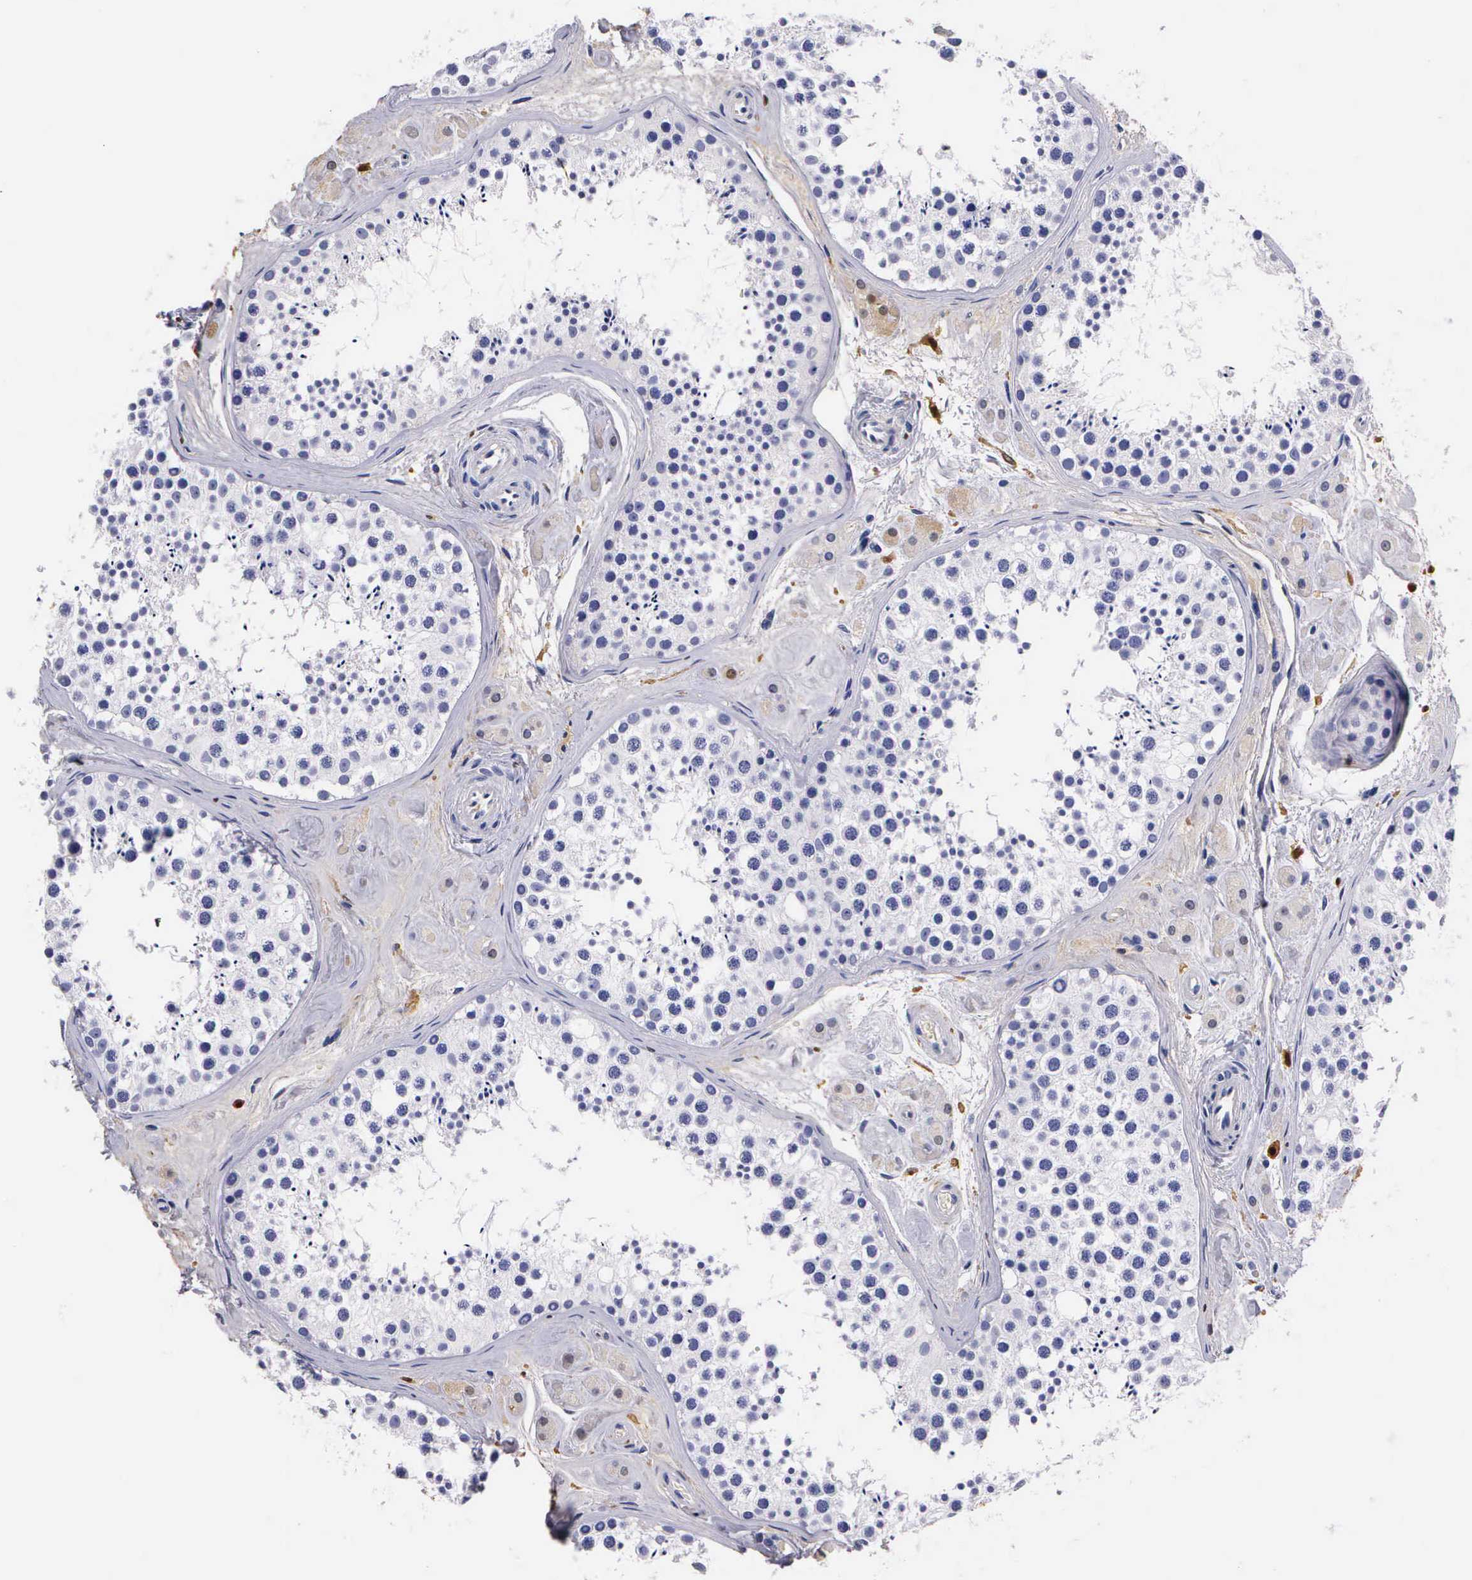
{"staining": {"intensity": "negative", "quantity": "none", "location": "none"}, "tissue": "testis", "cell_type": "Cells in seminiferous ducts", "image_type": "normal", "snomed": [{"axis": "morphology", "description": "Normal tissue, NOS"}, {"axis": "topography", "description": "Testis"}], "caption": "Immunohistochemistry (IHC) histopathology image of normal human testis stained for a protein (brown), which exhibits no staining in cells in seminiferous ducts. (Stains: DAB (3,3'-diaminobenzidine) IHC with hematoxylin counter stain, Microscopy: brightfield microscopy at high magnification).", "gene": "RENBP", "patient": {"sex": "male", "age": 38}}